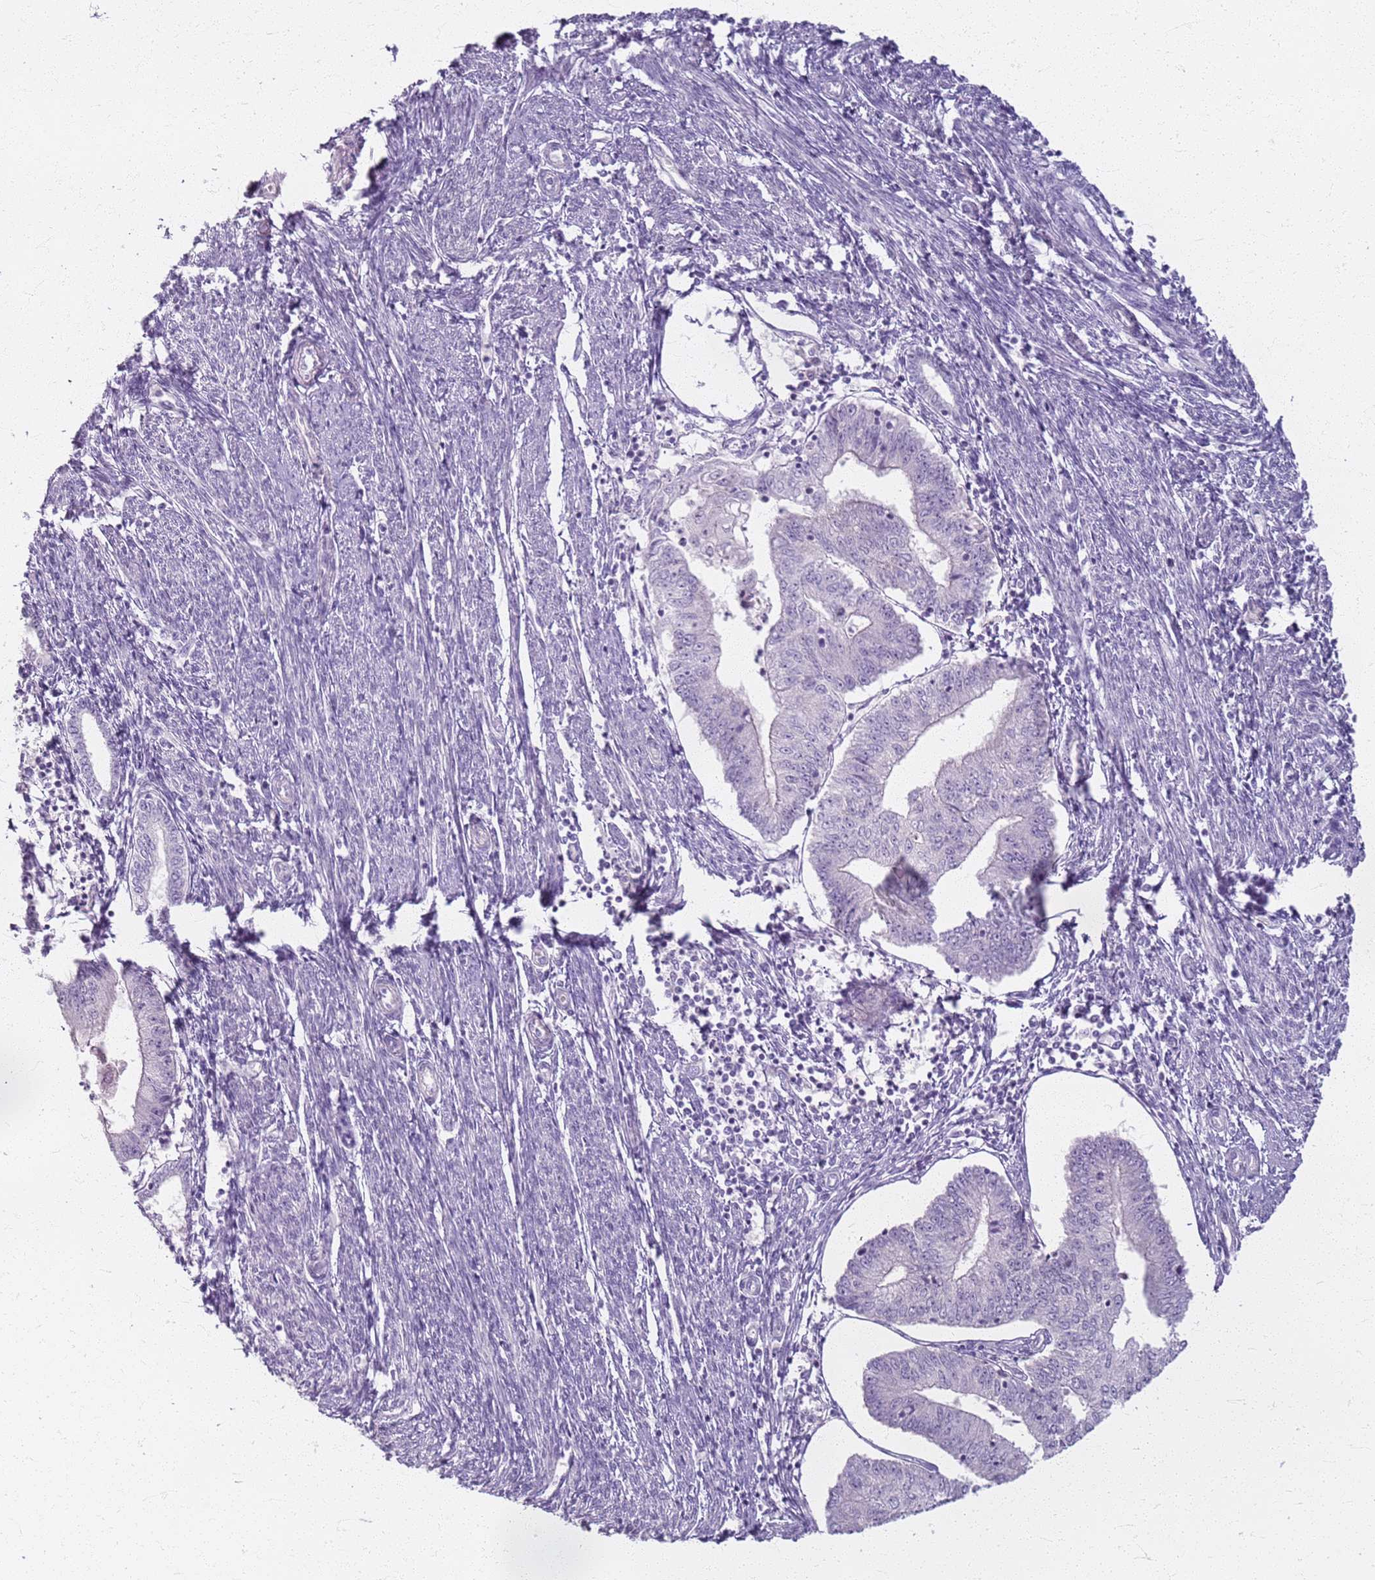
{"staining": {"intensity": "negative", "quantity": "none", "location": "none"}, "tissue": "endometrial cancer", "cell_type": "Tumor cells", "image_type": "cancer", "snomed": [{"axis": "morphology", "description": "Adenocarcinoma, NOS"}, {"axis": "topography", "description": "Endometrium"}], "caption": "Tumor cells show no significant expression in endometrial cancer (adenocarcinoma).", "gene": "CSRP3", "patient": {"sex": "female", "age": 56}}